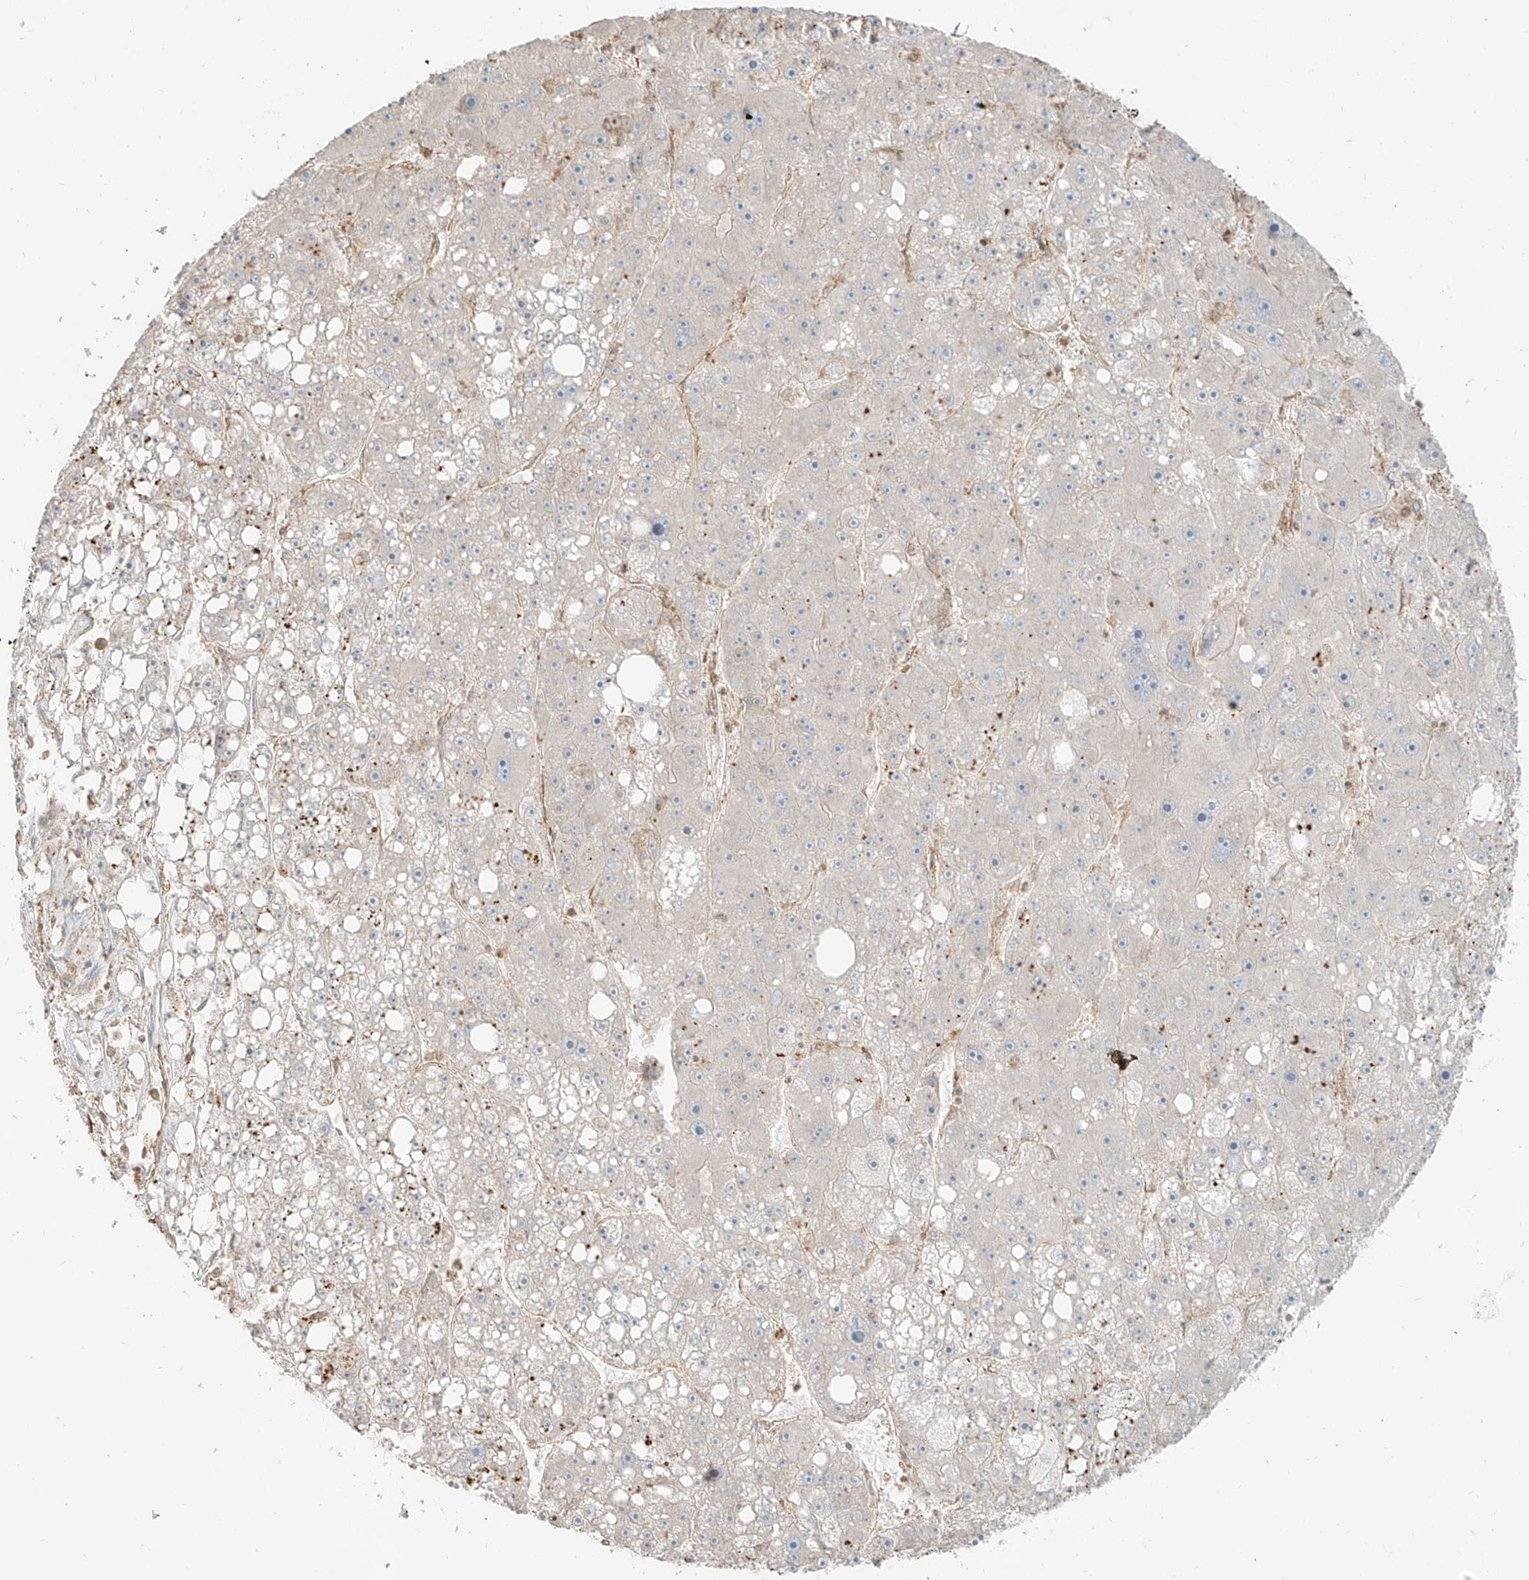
{"staining": {"intensity": "negative", "quantity": "none", "location": "none"}, "tissue": "liver cancer", "cell_type": "Tumor cells", "image_type": "cancer", "snomed": [{"axis": "morphology", "description": "Carcinoma, Hepatocellular, NOS"}, {"axis": "topography", "description": "Liver"}], "caption": "Immunohistochemistry of human liver hepatocellular carcinoma exhibits no expression in tumor cells. (DAB immunohistochemistry visualized using brightfield microscopy, high magnification).", "gene": "CCDC115", "patient": {"sex": "female", "age": 61}}